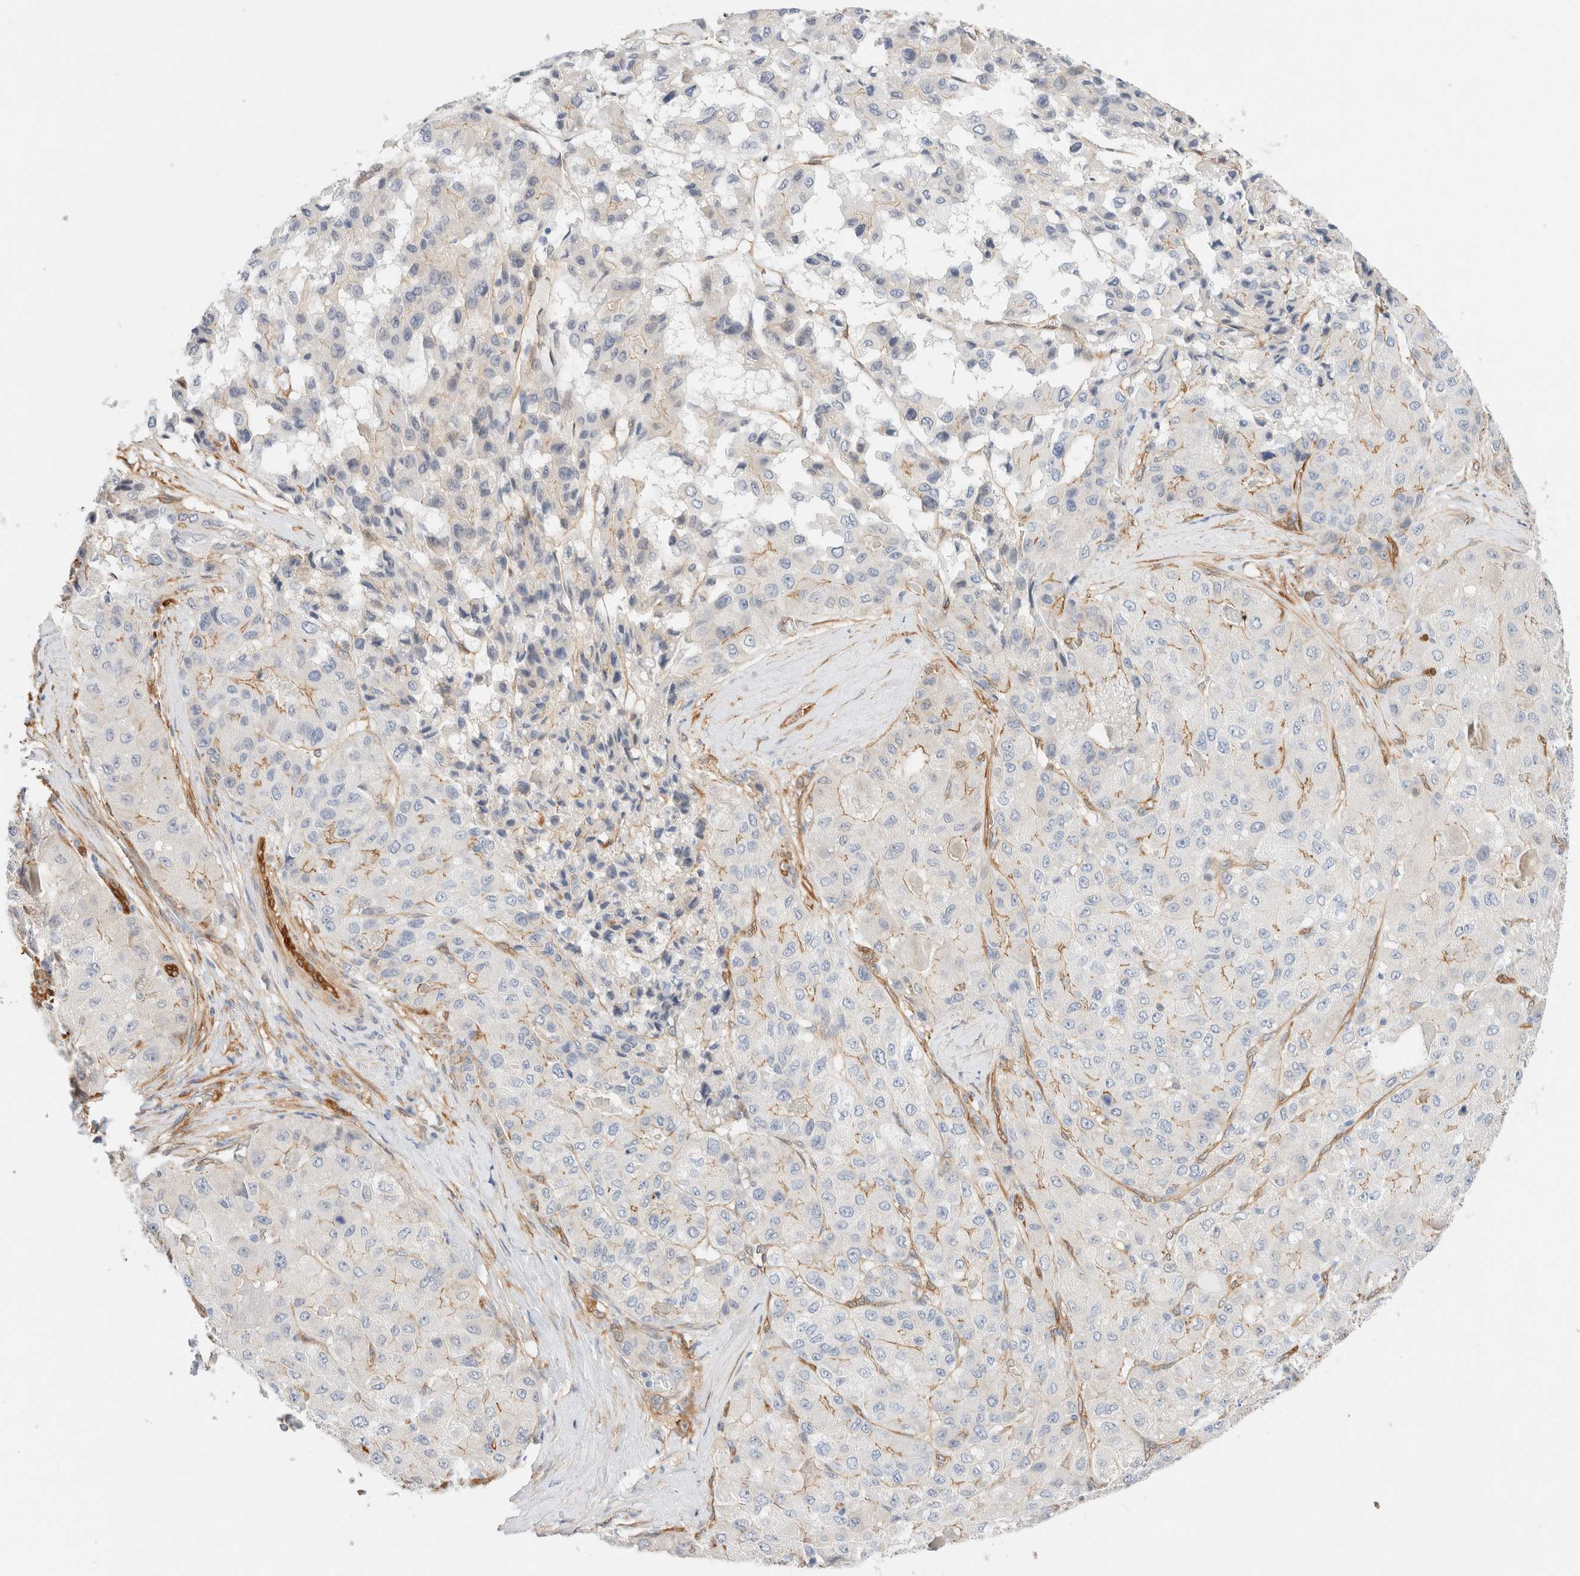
{"staining": {"intensity": "weak", "quantity": "<25%", "location": "cytoplasmic/membranous"}, "tissue": "liver cancer", "cell_type": "Tumor cells", "image_type": "cancer", "snomed": [{"axis": "morphology", "description": "Carcinoma, Hepatocellular, NOS"}, {"axis": "topography", "description": "Liver"}], "caption": "Micrograph shows no significant protein staining in tumor cells of liver hepatocellular carcinoma.", "gene": "LMCD1", "patient": {"sex": "male", "age": 80}}